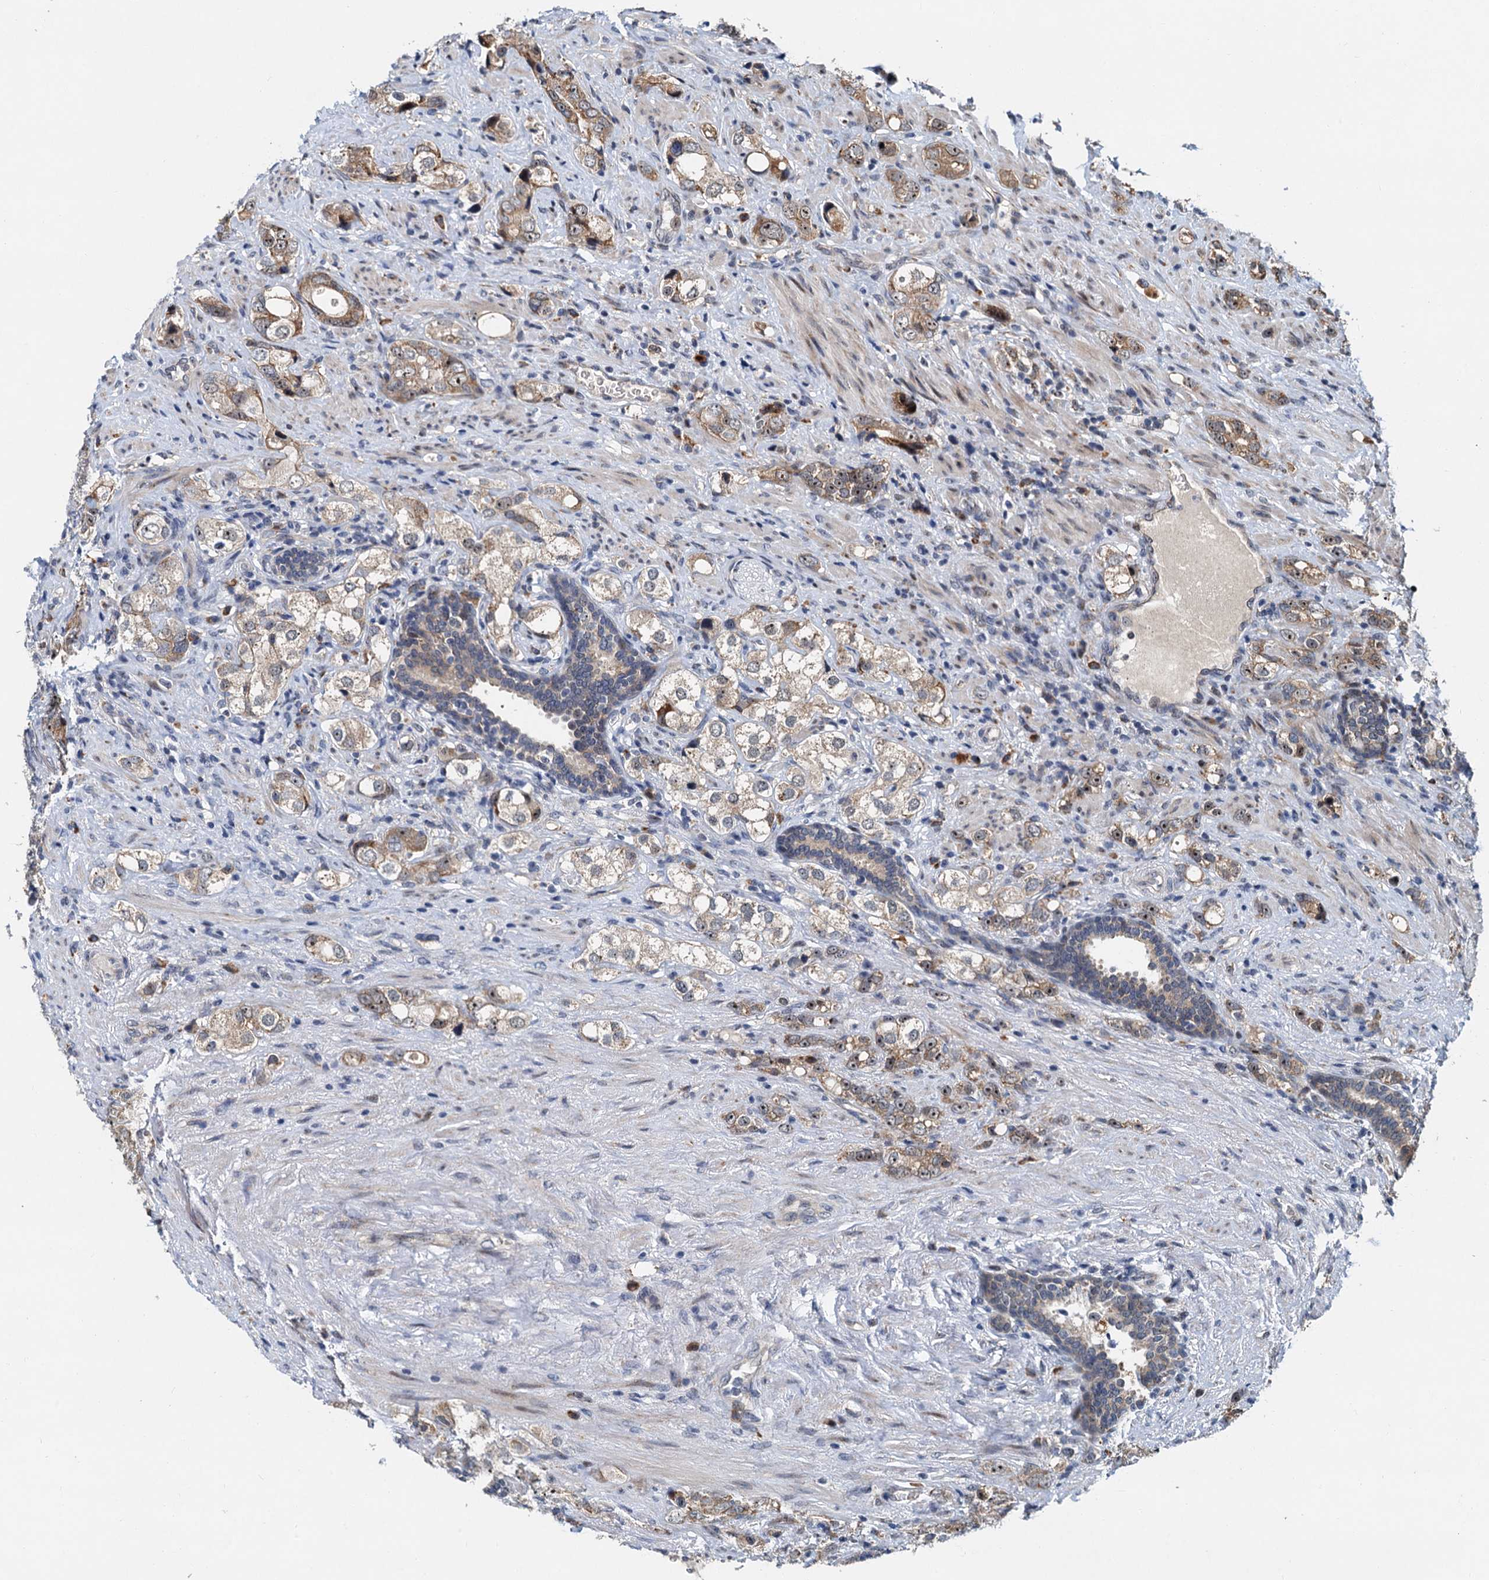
{"staining": {"intensity": "moderate", "quantity": ">75%", "location": "cytoplasmic/membranous"}, "tissue": "prostate cancer", "cell_type": "Tumor cells", "image_type": "cancer", "snomed": [{"axis": "morphology", "description": "Adenocarcinoma, High grade"}, {"axis": "topography", "description": "Prostate"}], "caption": "Immunohistochemical staining of human high-grade adenocarcinoma (prostate) exhibits medium levels of moderate cytoplasmic/membranous protein staining in about >75% of tumor cells.", "gene": "DNAJC21", "patient": {"sex": "male", "age": 63}}